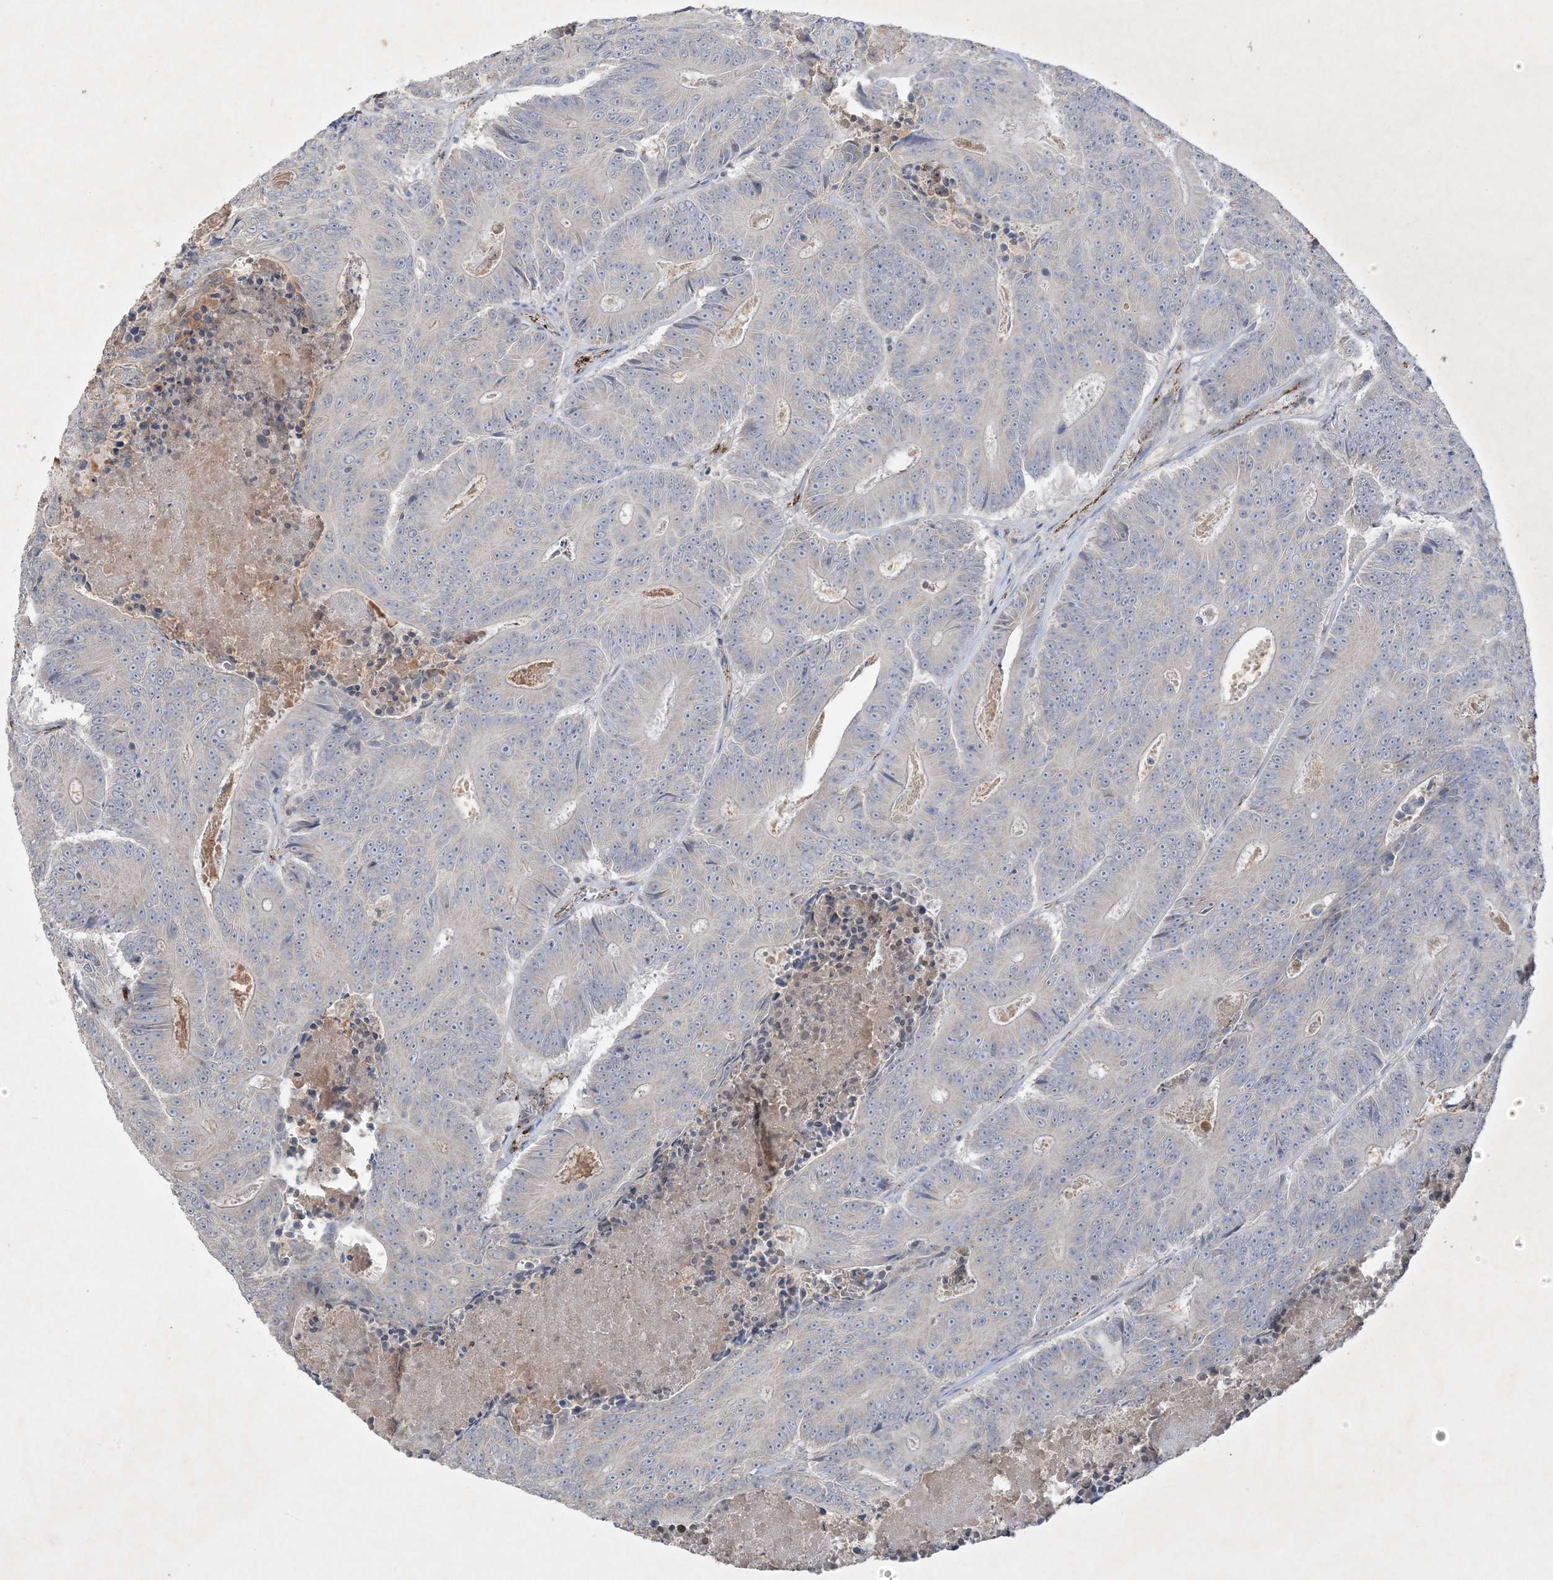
{"staining": {"intensity": "negative", "quantity": "none", "location": "none"}, "tissue": "colorectal cancer", "cell_type": "Tumor cells", "image_type": "cancer", "snomed": [{"axis": "morphology", "description": "Adenocarcinoma, NOS"}, {"axis": "topography", "description": "Colon"}], "caption": "This is an immunohistochemistry (IHC) photomicrograph of human colorectal cancer. There is no staining in tumor cells.", "gene": "PRSS36", "patient": {"sex": "male", "age": 83}}